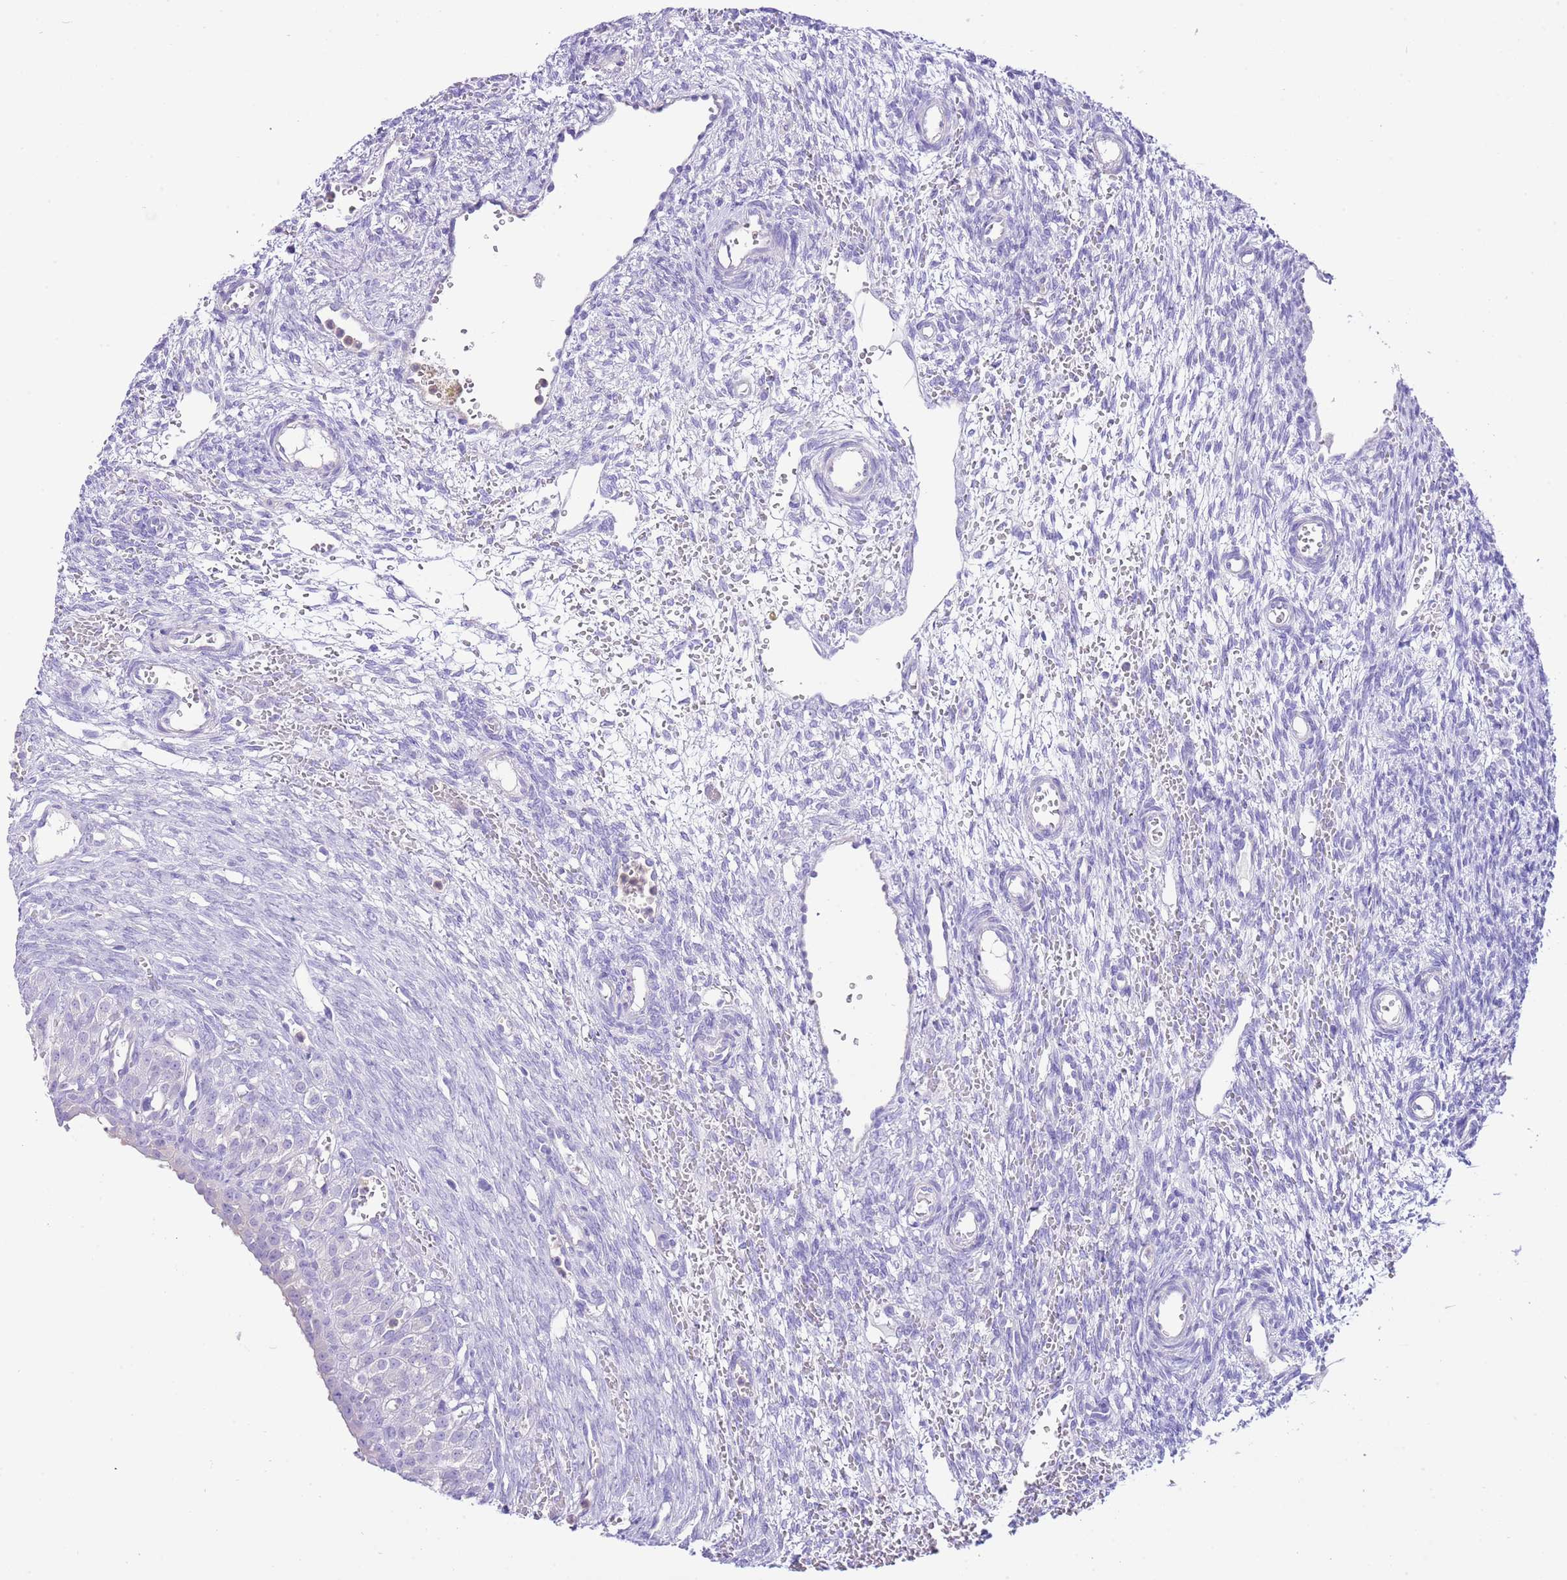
{"staining": {"intensity": "negative", "quantity": "none", "location": "none"}, "tissue": "ovary", "cell_type": "Follicle cells", "image_type": "normal", "snomed": [{"axis": "morphology", "description": "Normal tissue, NOS"}, {"axis": "topography", "description": "Ovary"}], "caption": "Immunohistochemistry photomicrograph of unremarkable ovary: ovary stained with DAB (3,3'-diaminobenzidine) exhibits no significant protein positivity in follicle cells.", "gene": "BHLHA15", "patient": {"sex": "female", "age": 39}}